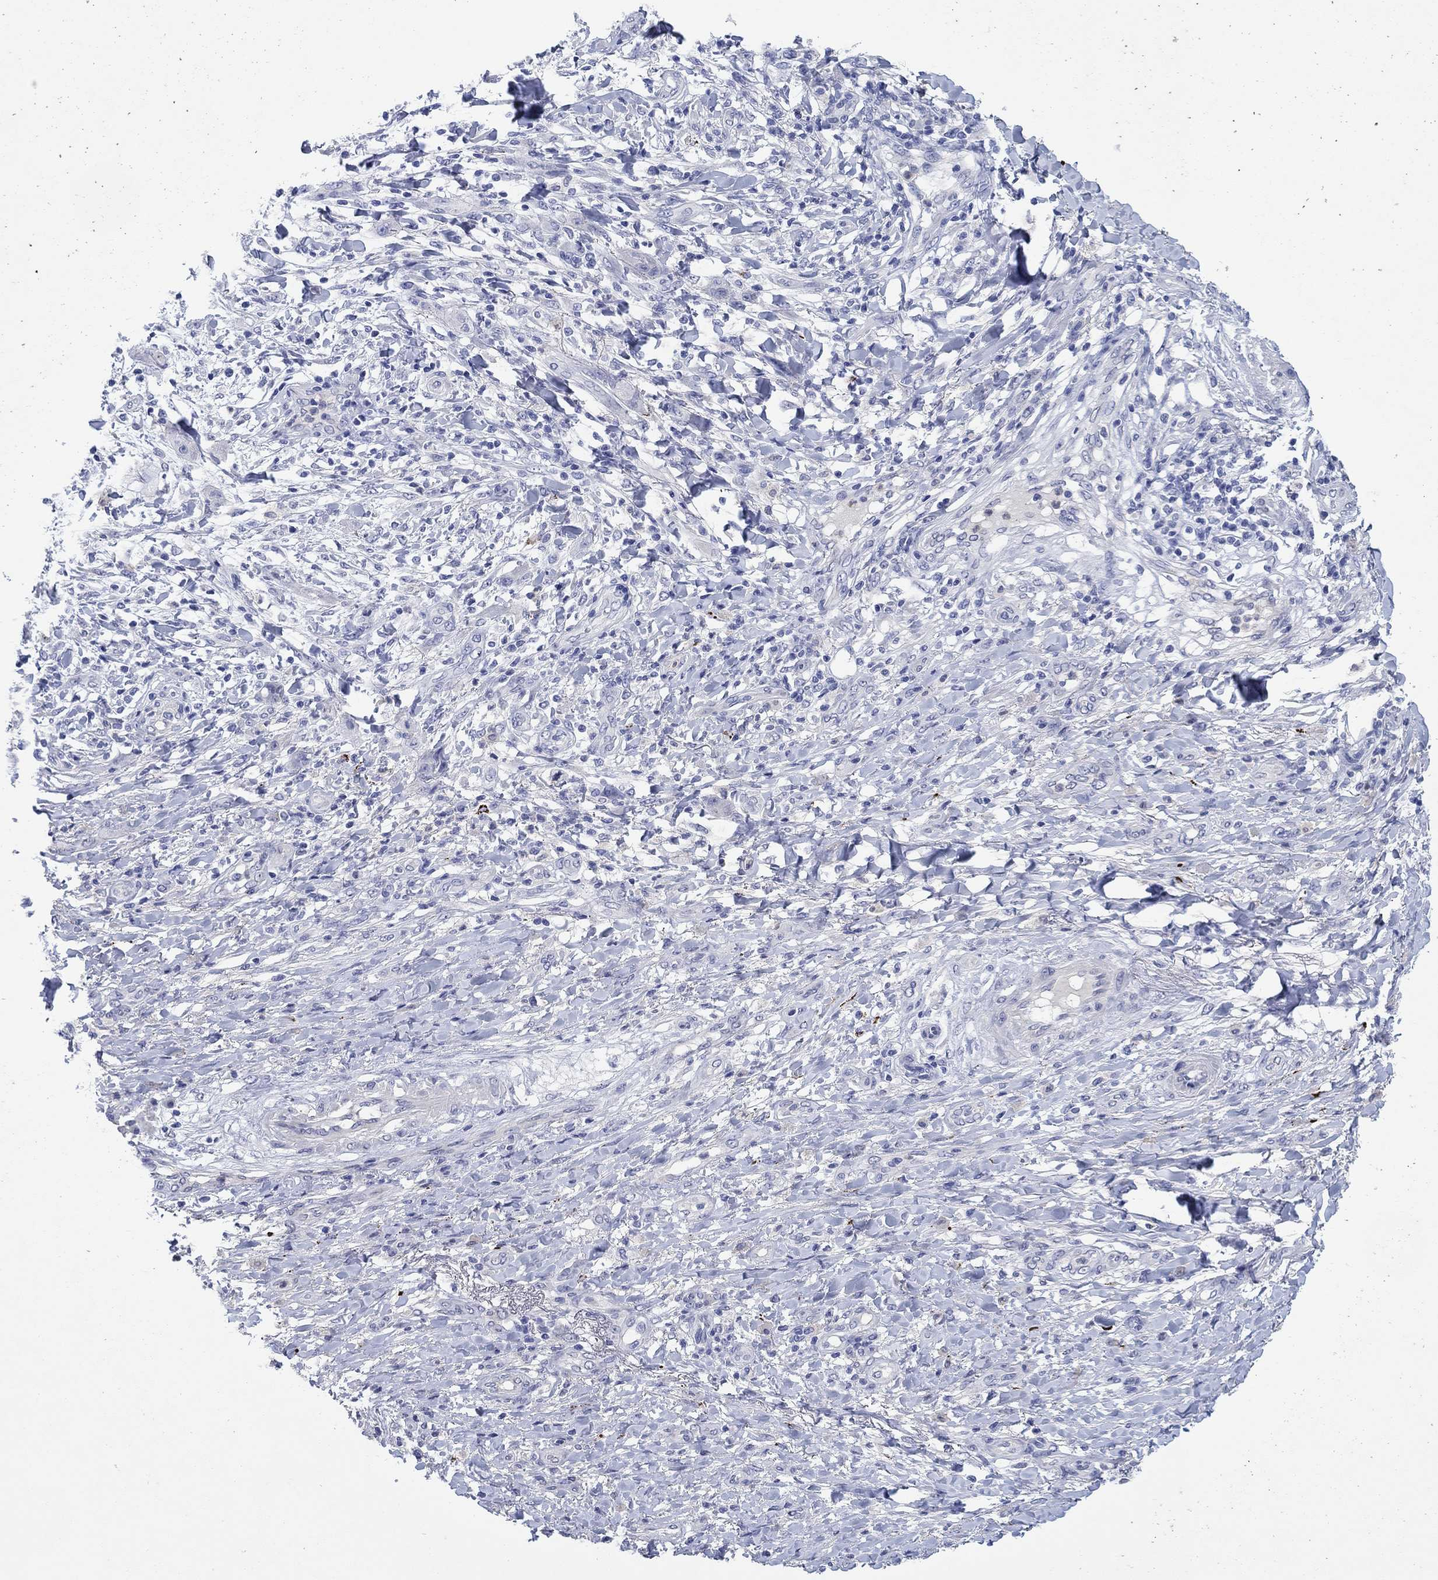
{"staining": {"intensity": "negative", "quantity": "none", "location": "none"}, "tissue": "skin cancer", "cell_type": "Tumor cells", "image_type": "cancer", "snomed": [{"axis": "morphology", "description": "Squamous cell carcinoma, NOS"}, {"axis": "topography", "description": "Skin"}], "caption": "IHC histopathology image of skin cancer (squamous cell carcinoma) stained for a protein (brown), which exhibits no positivity in tumor cells. (Immunohistochemistry, brightfield microscopy, high magnification).", "gene": "HDC", "patient": {"sex": "male", "age": 62}}